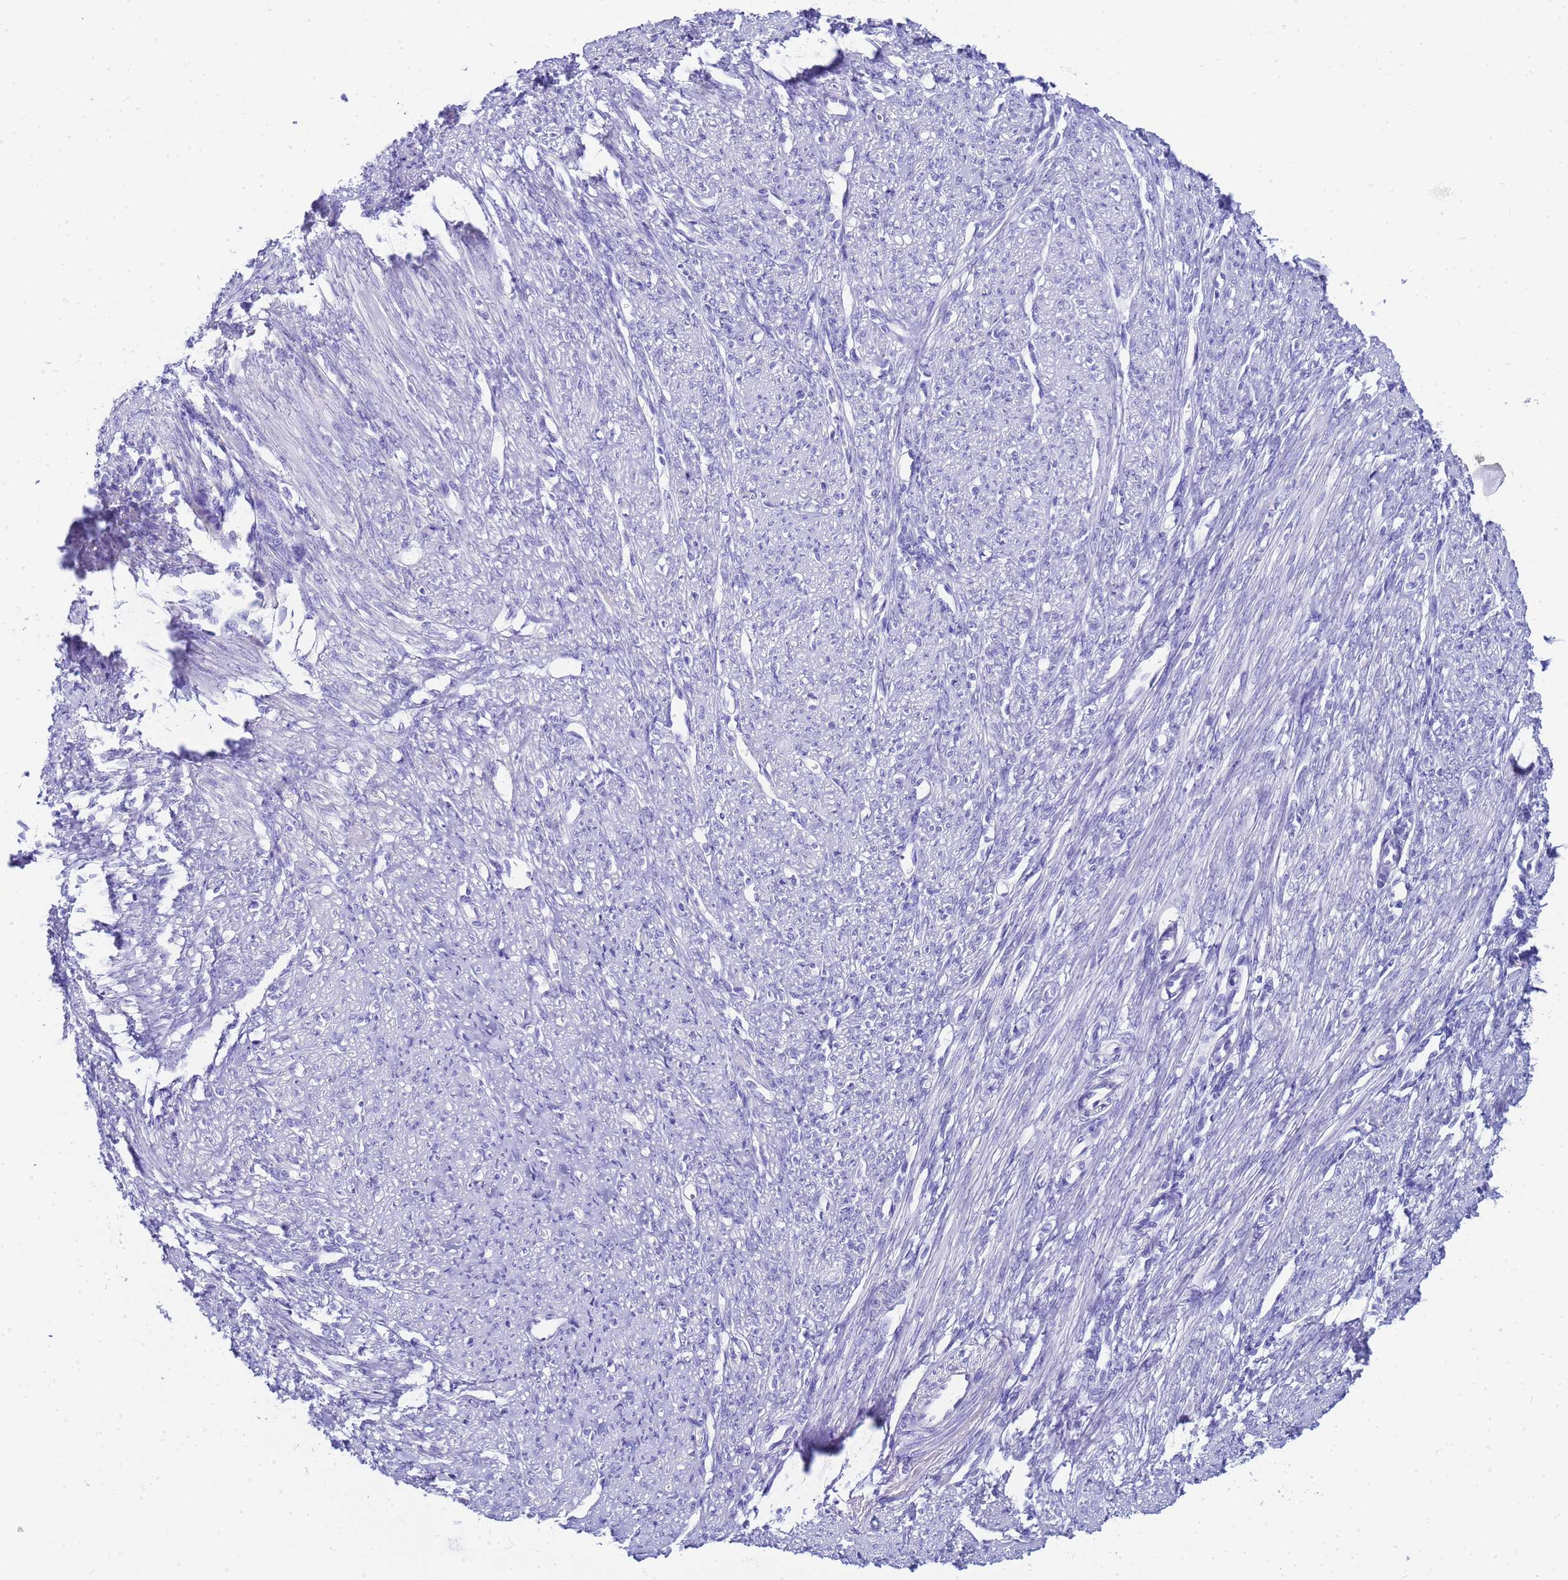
{"staining": {"intensity": "moderate", "quantity": "<25%", "location": "cytoplasmic/membranous"}, "tissue": "smooth muscle", "cell_type": "Smooth muscle cells", "image_type": "normal", "snomed": [{"axis": "morphology", "description": "Normal tissue, NOS"}, {"axis": "topography", "description": "Smooth muscle"}, {"axis": "topography", "description": "Uterus"}], "caption": "Moderate cytoplasmic/membranous expression for a protein is present in about <25% of smooth muscle cells of unremarkable smooth muscle using immunohistochemistry.", "gene": "CKB", "patient": {"sex": "female", "age": 59}}